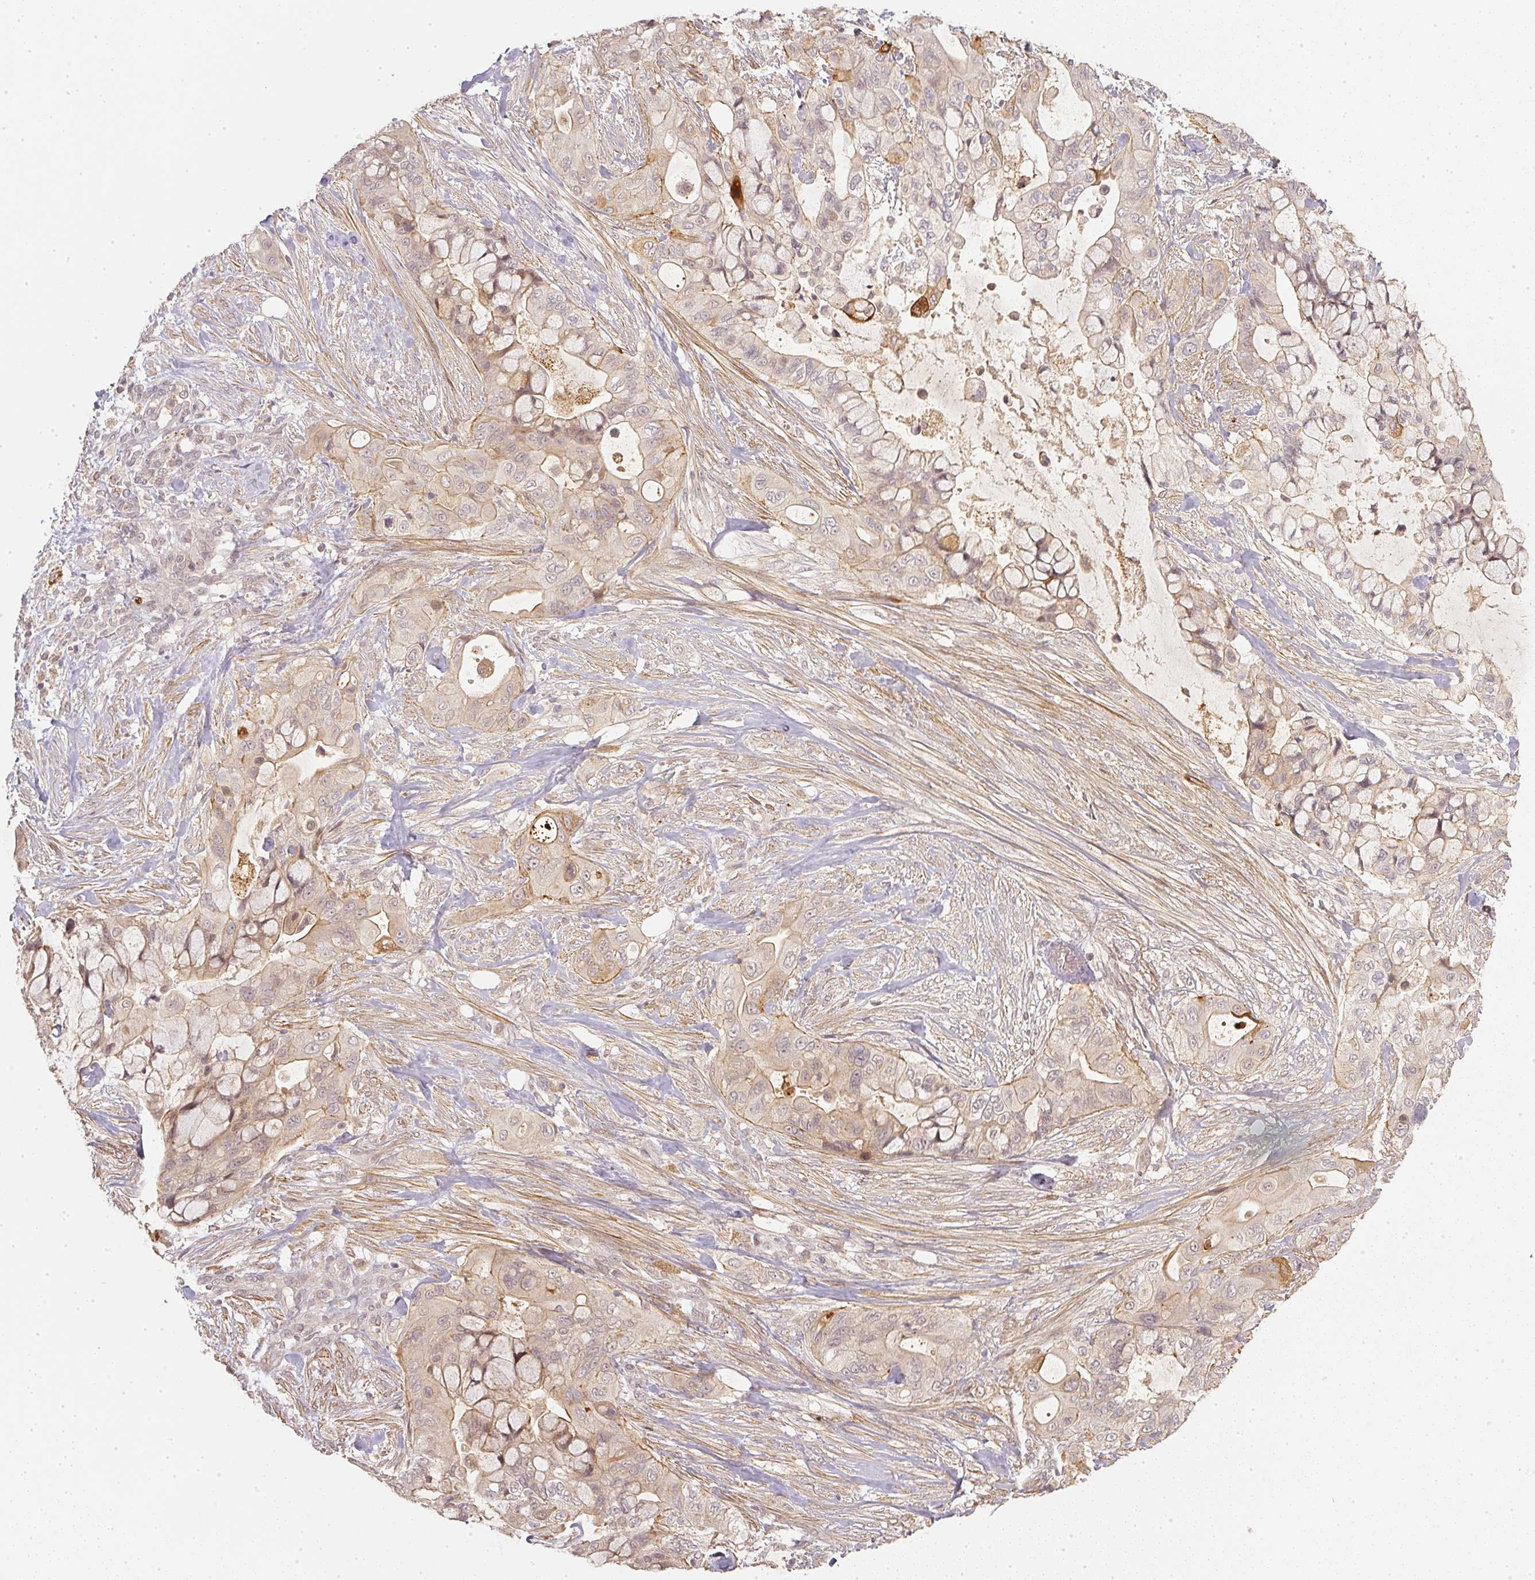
{"staining": {"intensity": "negative", "quantity": "none", "location": "none"}, "tissue": "pancreatic cancer", "cell_type": "Tumor cells", "image_type": "cancer", "snomed": [{"axis": "morphology", "description": "Adenocarcinoma, NOS"}, {"axis": "topography", "description": "Pancreas"}], "caption": "Pancreatic adenocarcinoma stained for a protein using IHC exhibits no positivity tumor cells.", "gene": "SERPINE1", "patient": {"sex": "male", "age": 71}}